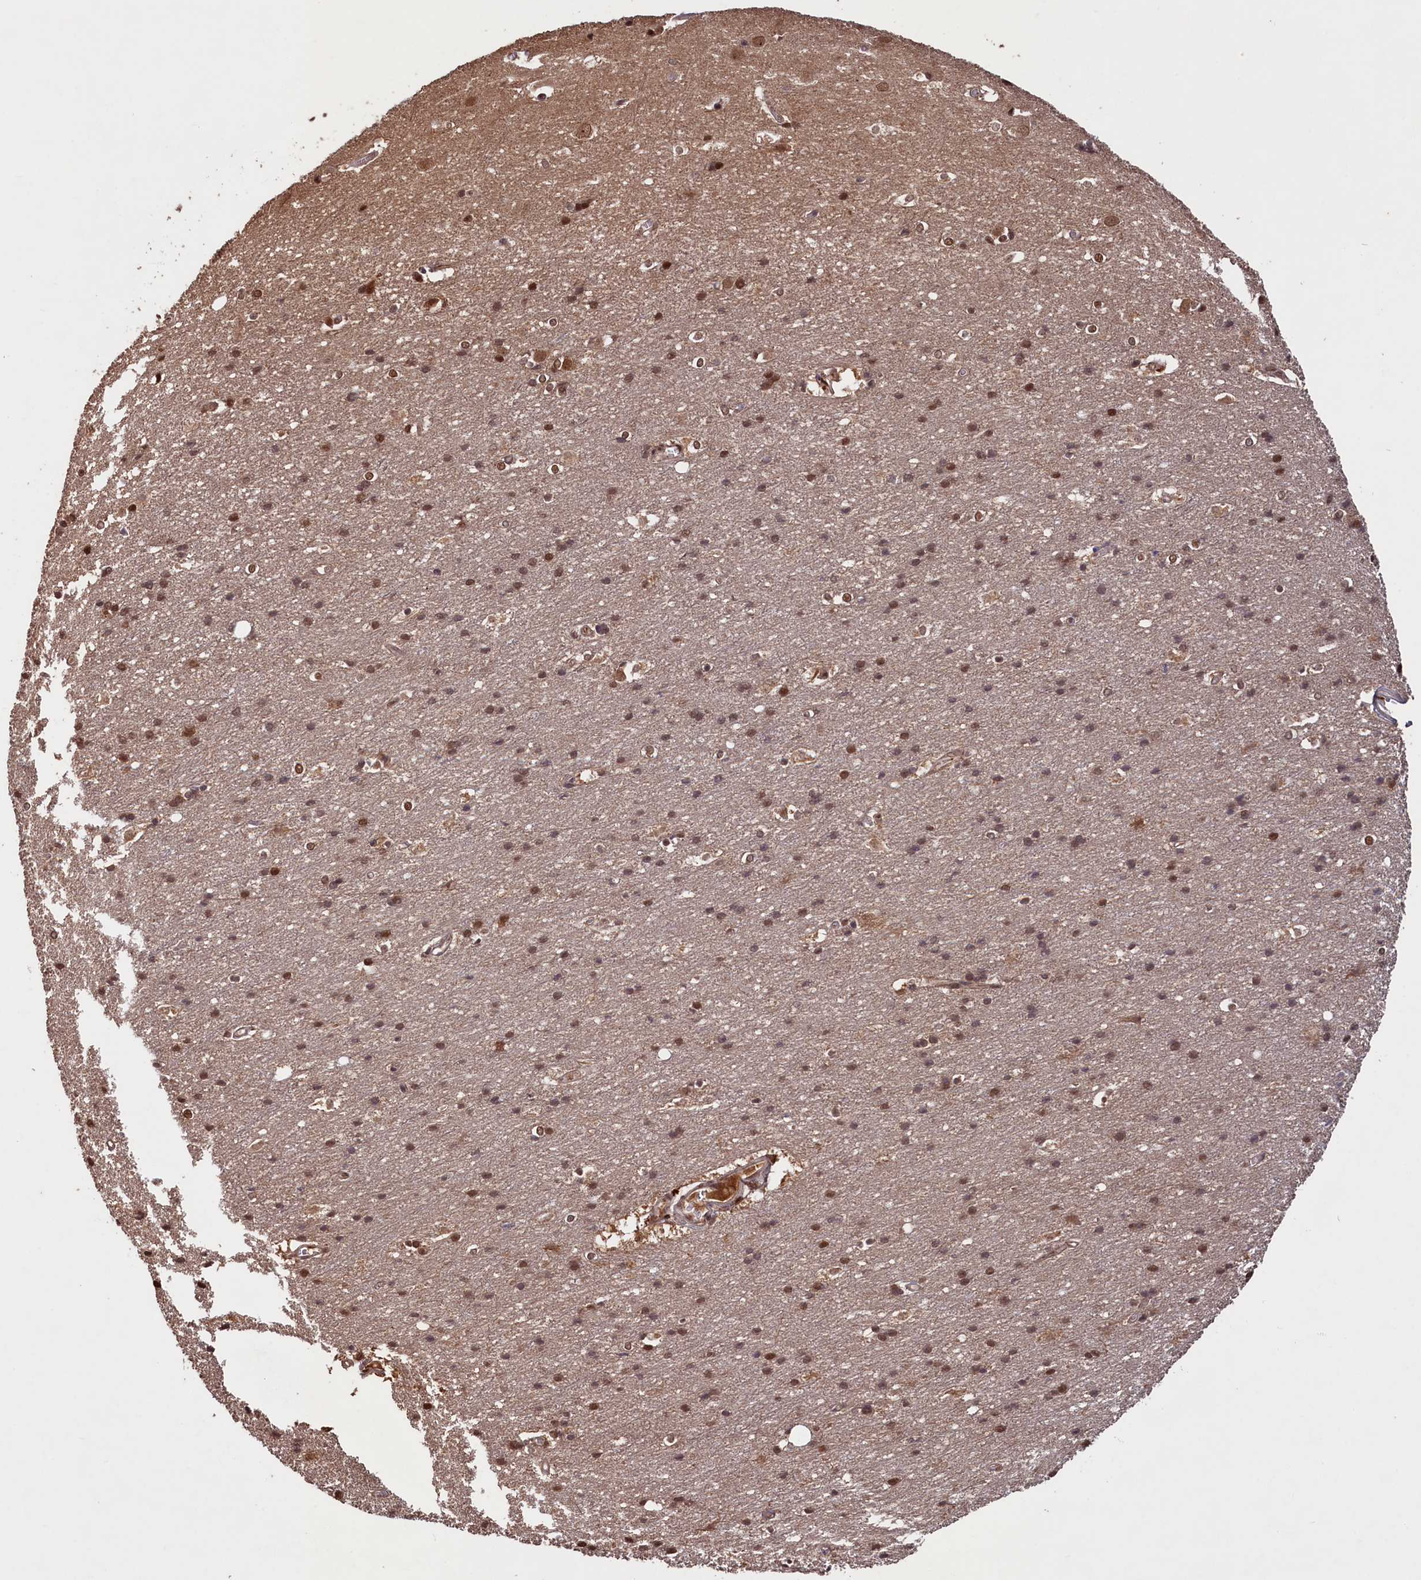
{"staining": {"intensity": "moderate", "quantity": ">75%", "location": "nuclear"}, "tissue": "cerebral cortex", "cell_type": "Endothelial cells", "image_type": "normal", "snomed": [{"axis": "morphology", "description": "Normal tissue, NOS"}, {"axis": "topography", "description": "Cerebral cortex"}], "caption": "A photomicrograph of human cerebral cortex stained for a protein shows moderate nuclear brown staining in endothelial cells. Nuclei are stained in blue.", "gene": "NAE1", "patient": {"sex": "male", "age": 54}}